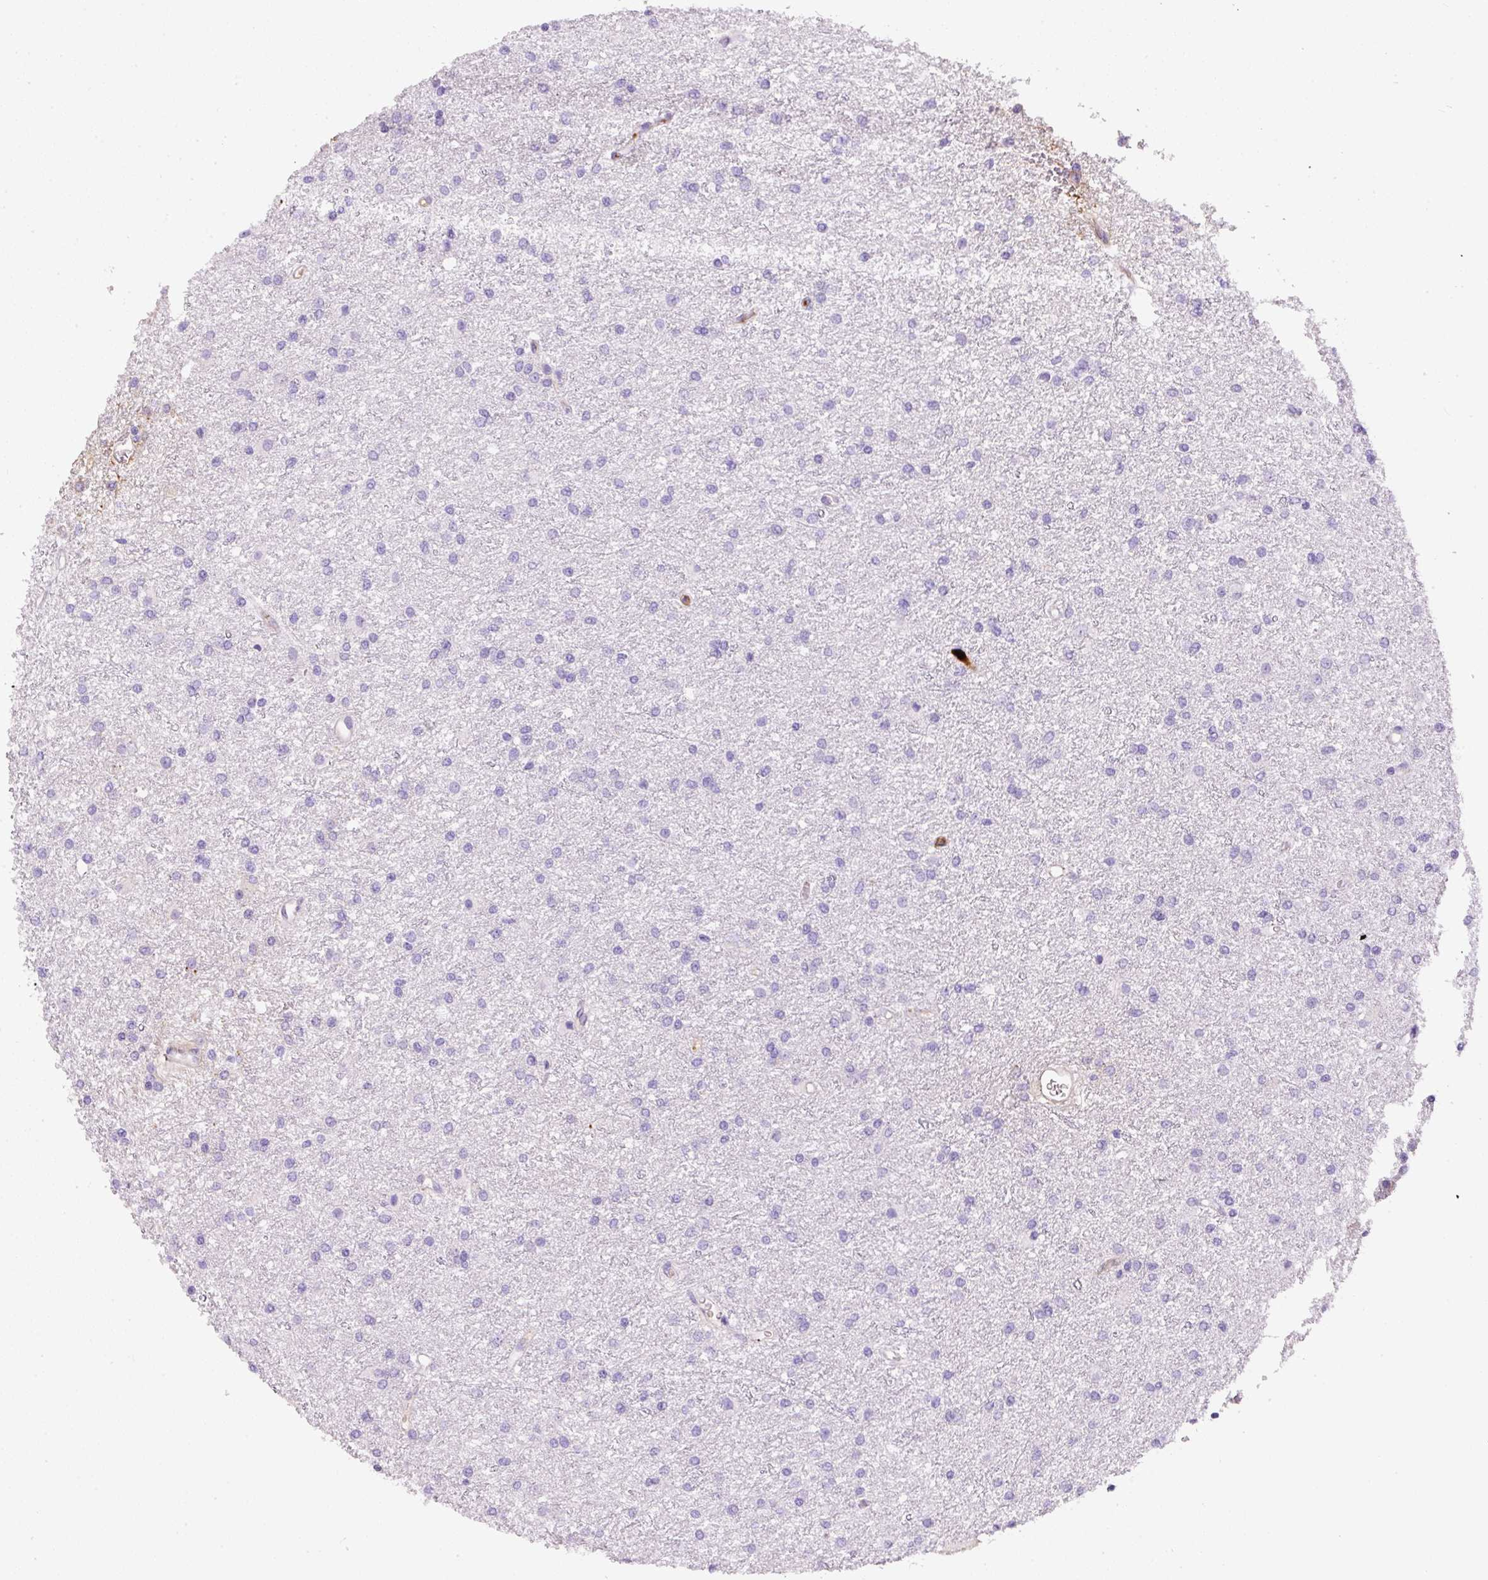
{"staining": {"intensity": "negative", "quantity": "none", "location": "none"}, "tissue": "glioma", "cell_type": "Tumor cells", "image_type": "cancer", "snomed": [{"axis": "morphology", "description": "Glioma, malignant, High grade"}, {"axis": "topography", "description": "Brain"}], "caption": "The micrograph demonstrates no staining of tumor cells in malignant glioma (high-grade).", "gene": "APCS", "patient": {"sex": "female", "age": 50}}